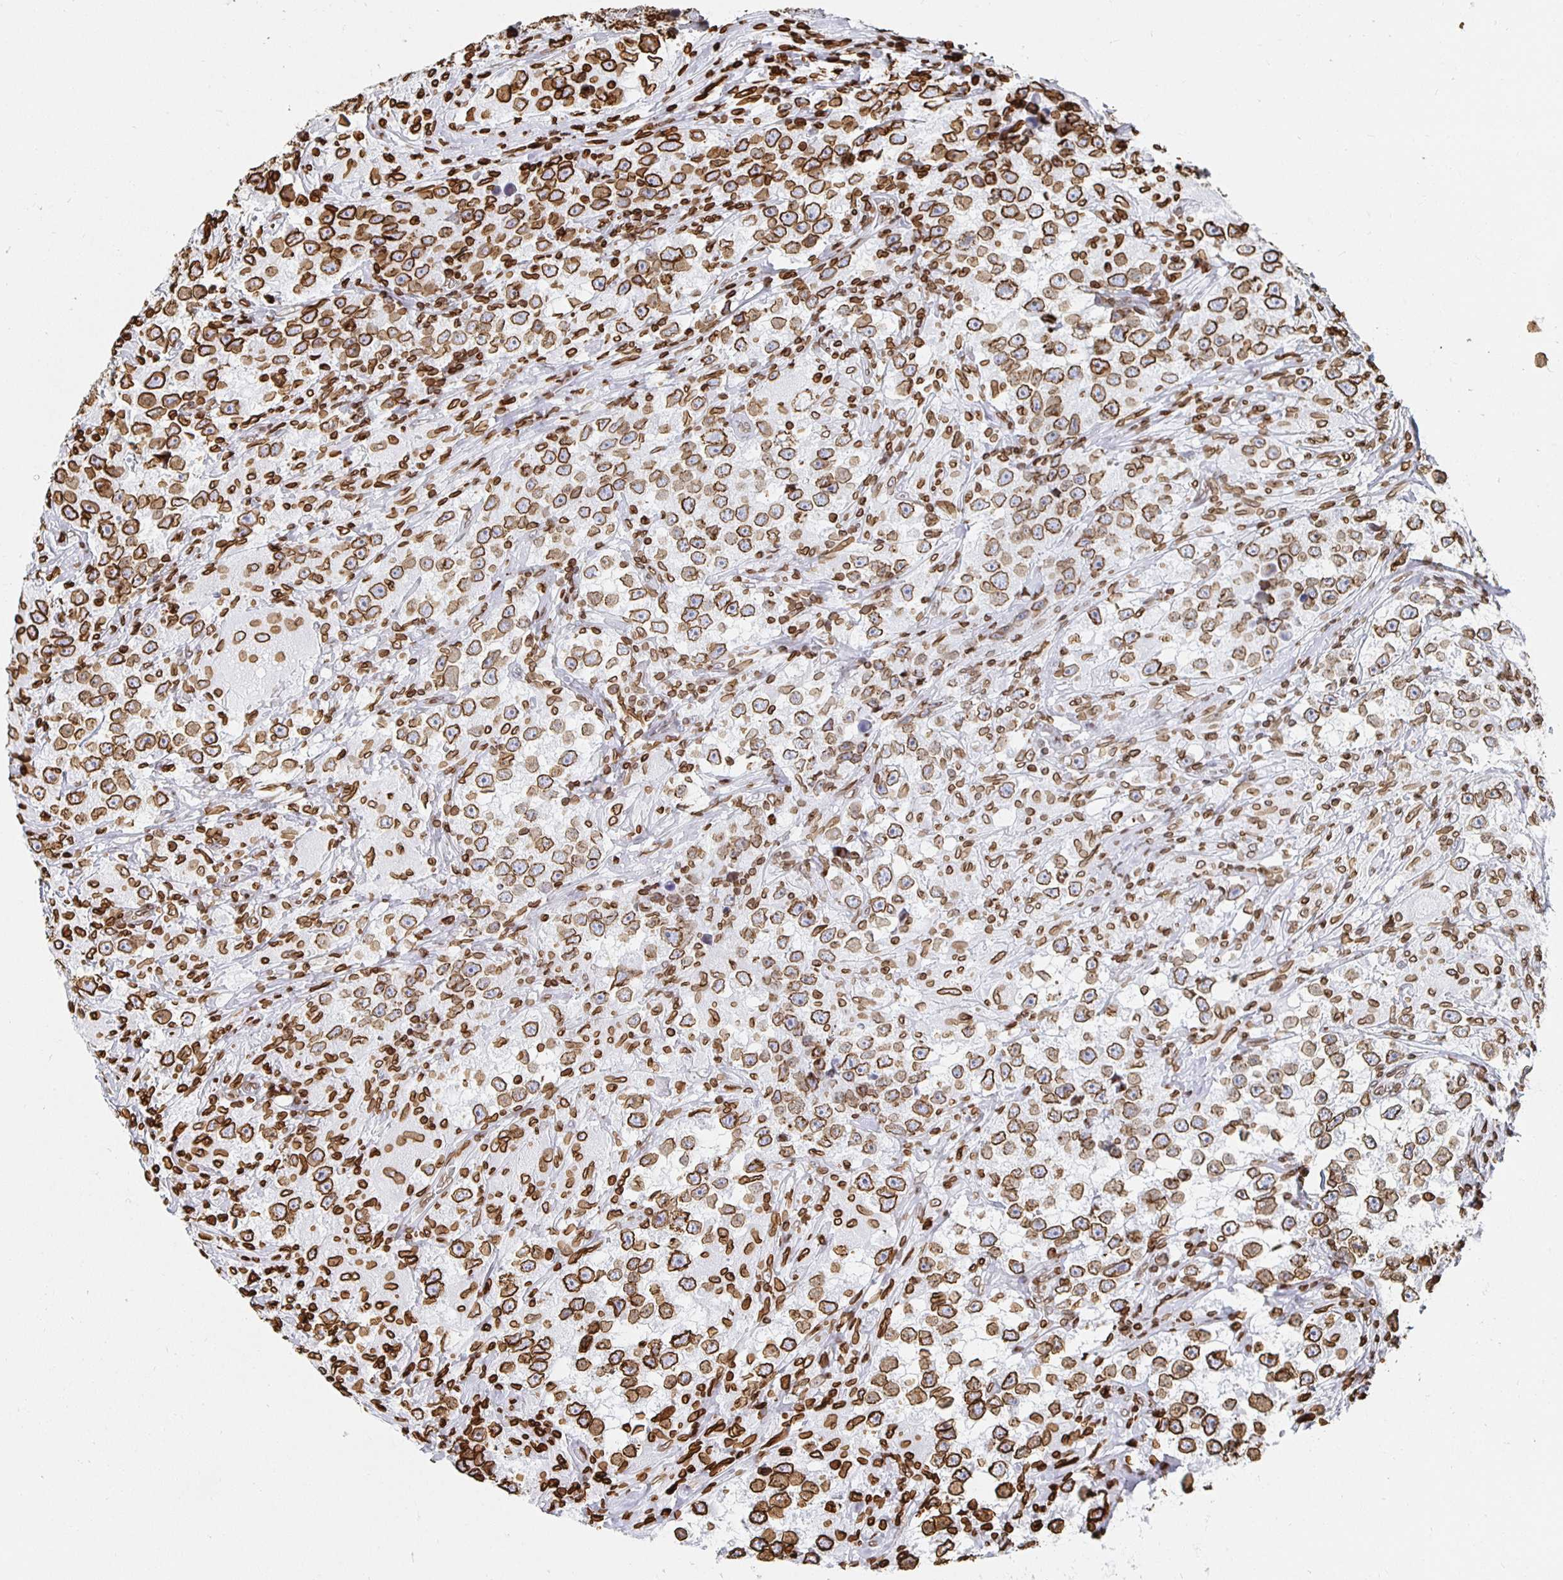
{"staining": {"intensity": "strong", "quantity": ">75%", "location": "cytoplasmic/membranous,nuclear"}, "tissue": "testis cancer", "cell_type": "Tumor cells", "image_type": "cancer", "snomed": [{"axis": "morphology", "description": "Seminoma, NOS"}, {"axis": "topography", "description": "Testis"}], "caption": "Protein analysis of testis cancer (seminoma) tissue reveals strong cytoplasmic/membranous and nuclear expression in about >75% of tumor cells.", "gene": "LMNB1", "patient": {"sex": "male", "age": 46}}